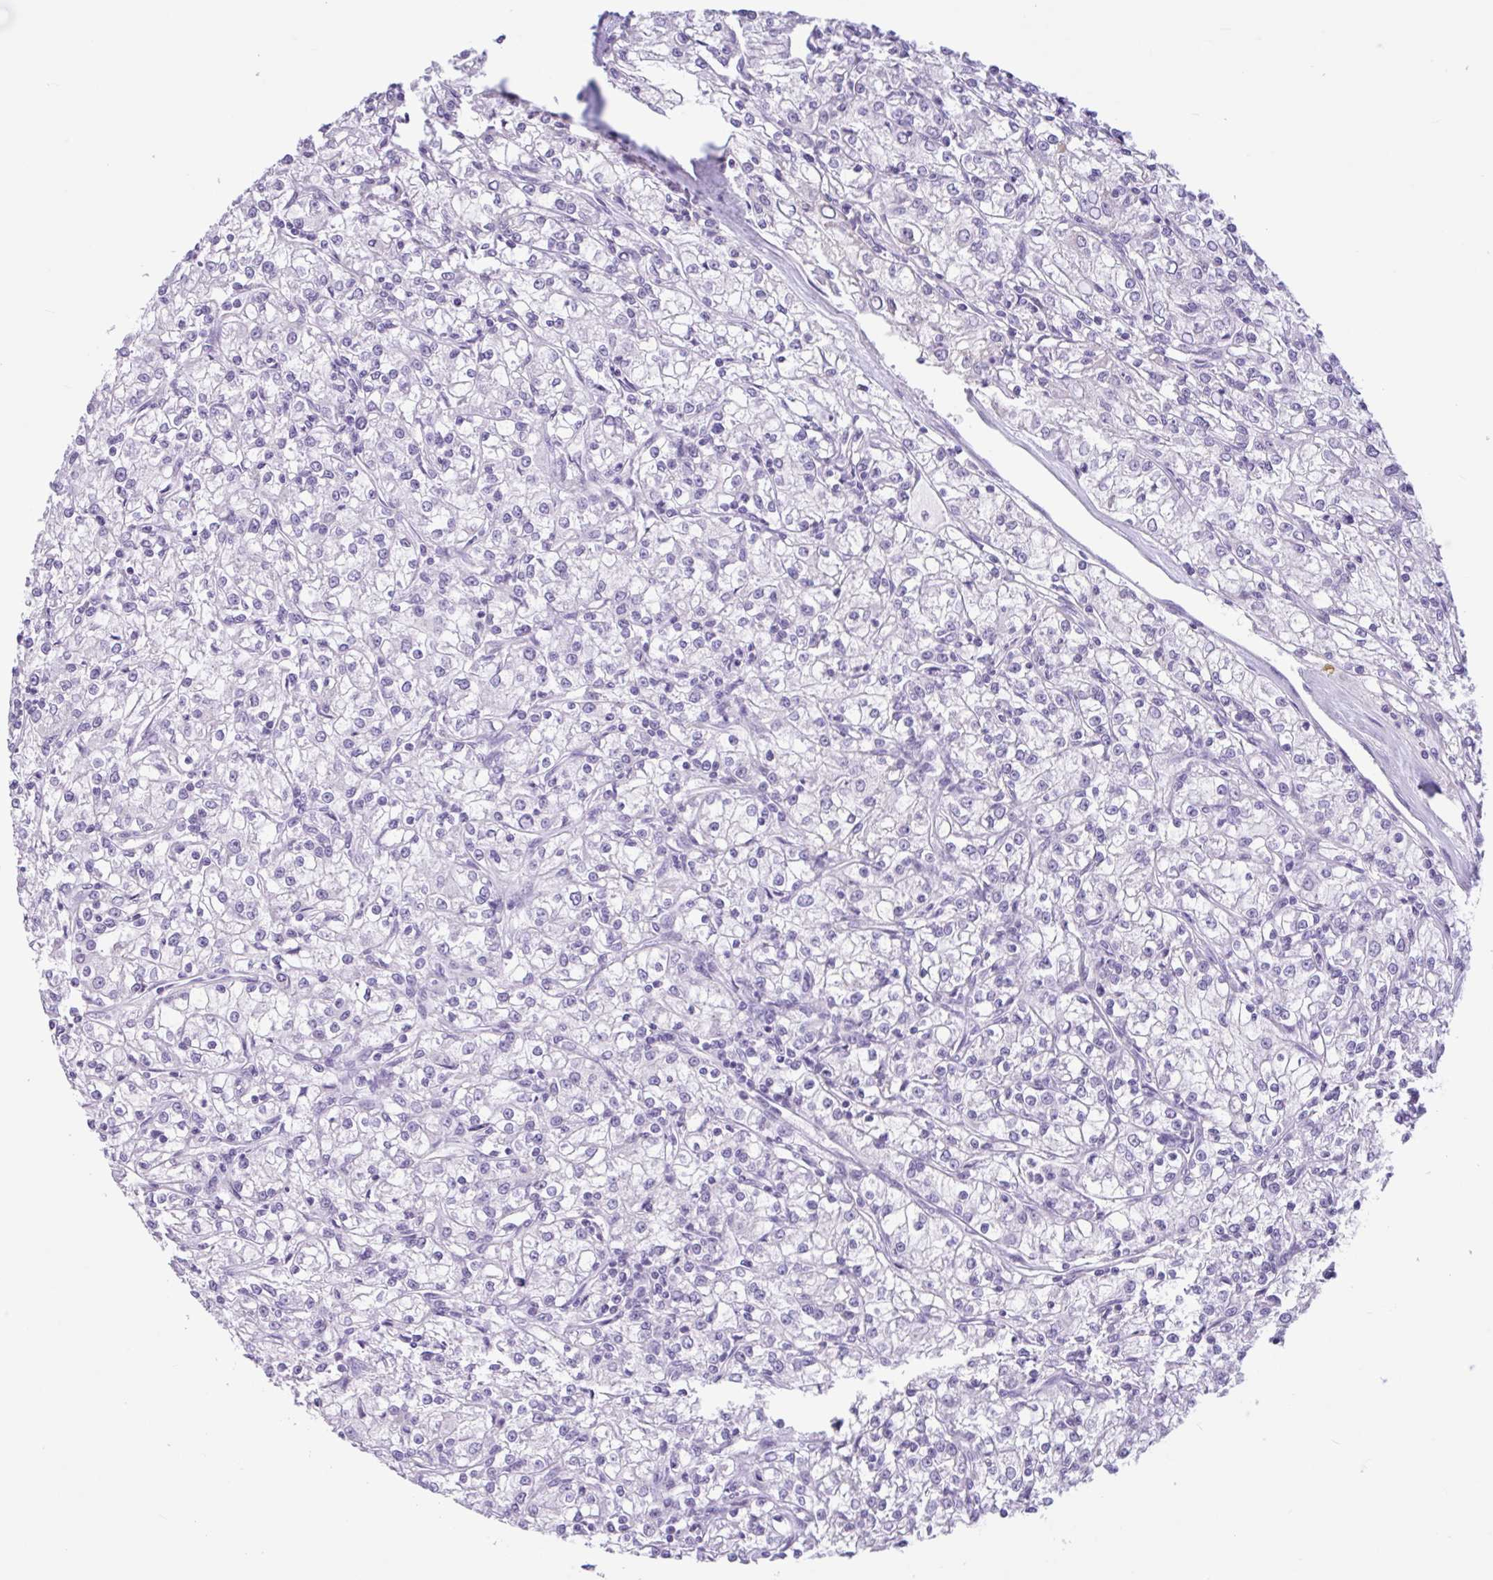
{"staining": {"intensity": "negative", "quantity": "none", "location": "none"}, "tissue": "renal cancer", "cell_type": "Tumor cells", "image_type": "cancer", "snomed": [{"axis": "morphology", "description": "Adenocarcinoma, NOS"}, {"axis": "topography", "description": "Kidney"}], "caption": "An immunohistochemistry (IHC) image of renal adenocarcinoma is shown. There is no staining in tumor cells of renal adenocarcinoma.", "gene": "CTSE", "patient": {"sex": "female", "age": 59}}